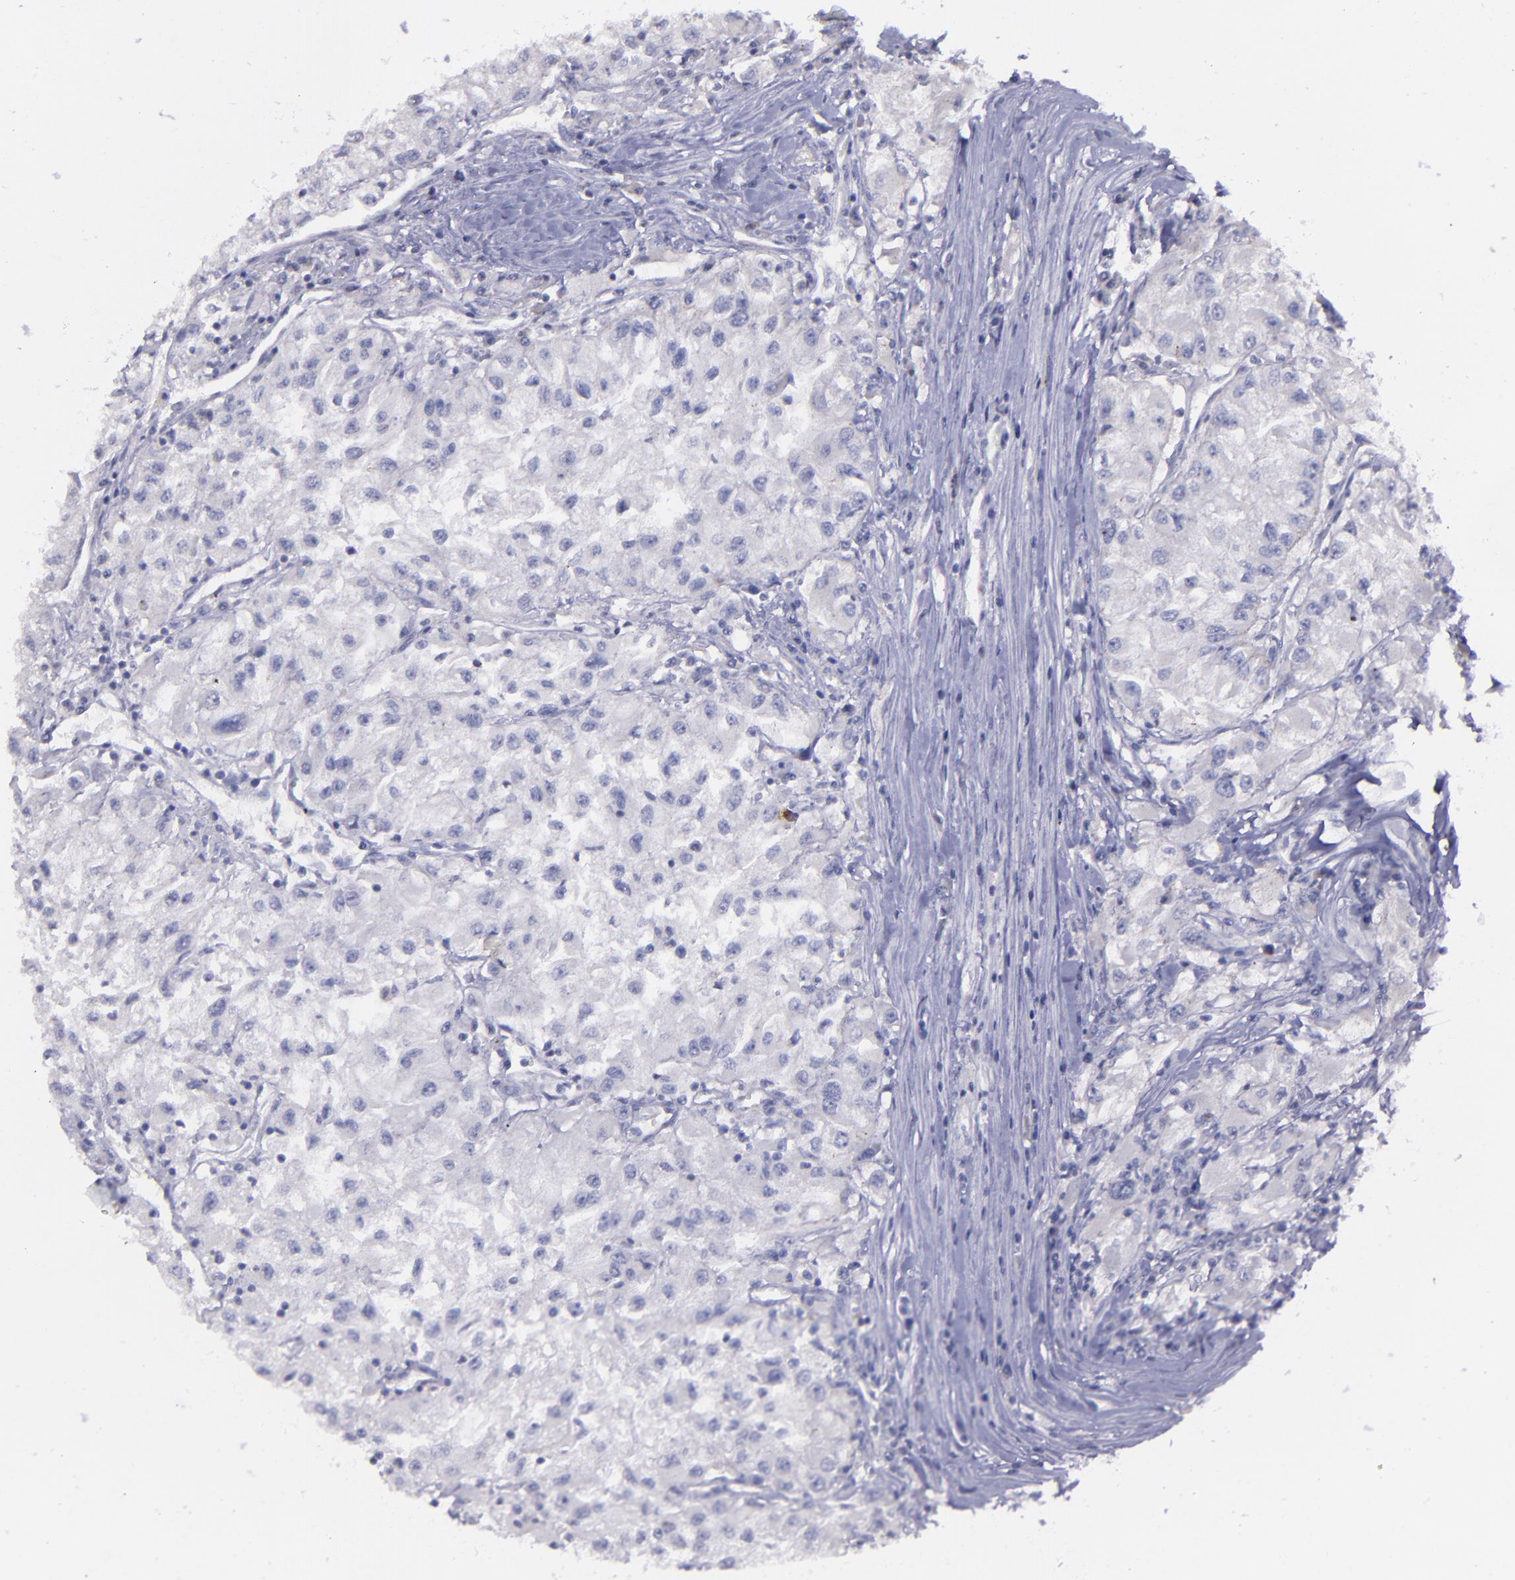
{"staining": {"intensity": "negative", "quantity": "none", "location": "none"}, "tissue": "renal cancer", "cell_type": "Tumor cells", "image_type": "cancer", "snomed": [{"axis": "morphology", "description": "Adenocarcinoma, NOS"}, {"axis": "topography", "description": "Kidney"}], "caption": "IHC of human renal adenocarcinoma reveals no staining in tumor cells.", "gene": "MASP1", "patient": {"sex": "male", "age": 59}}